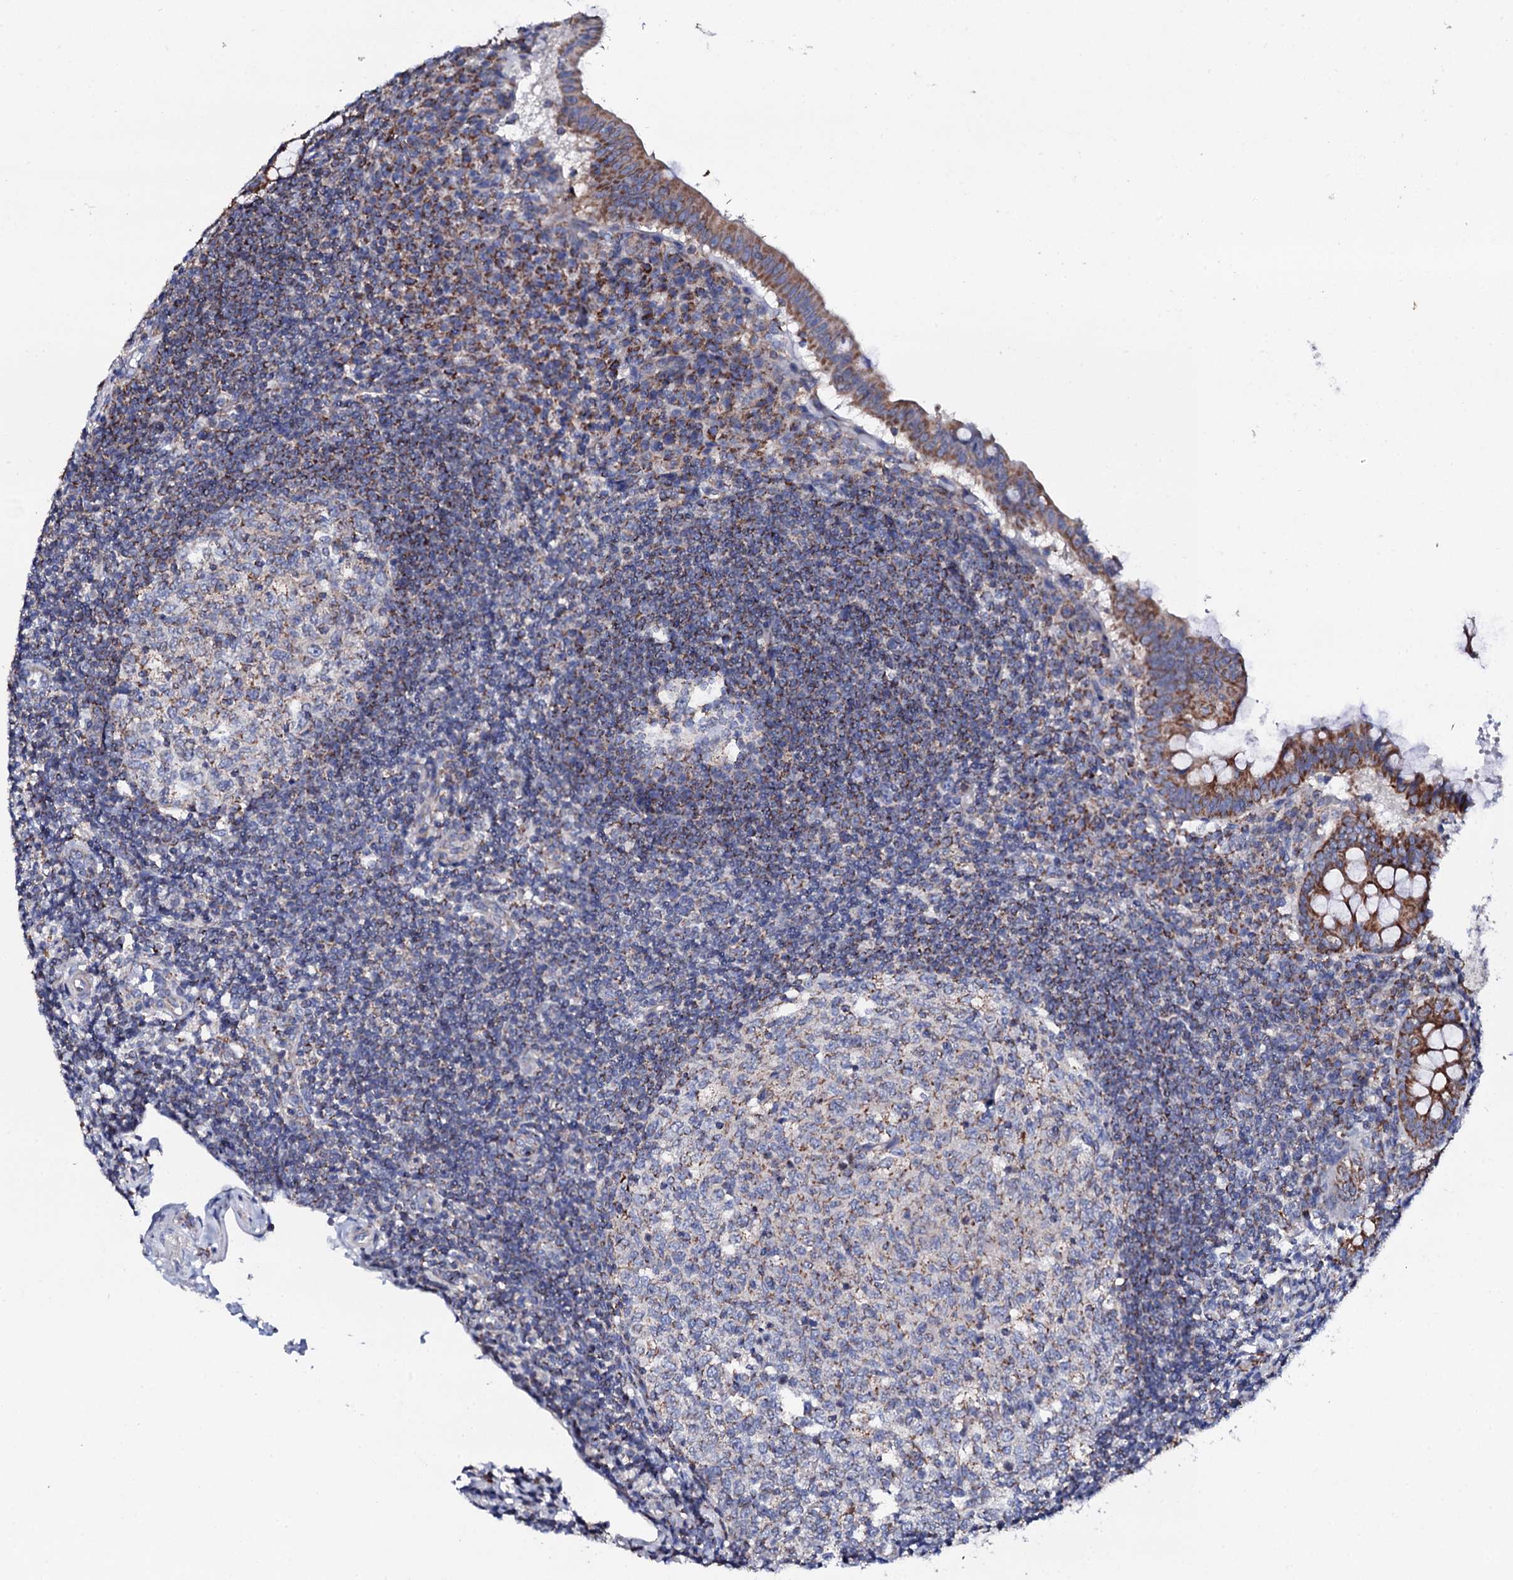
{"staining": {"intensity": "moderate", "quantity": ">75%", "location": "cytoplasmic/membranous"}, "tissue": "appendix", "cell_type": "Glandular cells", "image_type": "normal", "snomed": [{"axis": "morphology", "description": "Normal tissue, NOS"}, {"axis": "topography", "description": "Appendix"}], "caption": "A photomicrograph of appendix stained for a protein displays moderate cytoplasmic/membranous brown staining in glandular cells. The staining was performed using DAB (3,3'-diaminobenzidine) to visualize the protein expression in brown, while the nuclei were stained in blue with hematoxylin (Magnification: 20x).", "gene": "TCAF2C", "patient": {"sex": "female", "age": 33}}